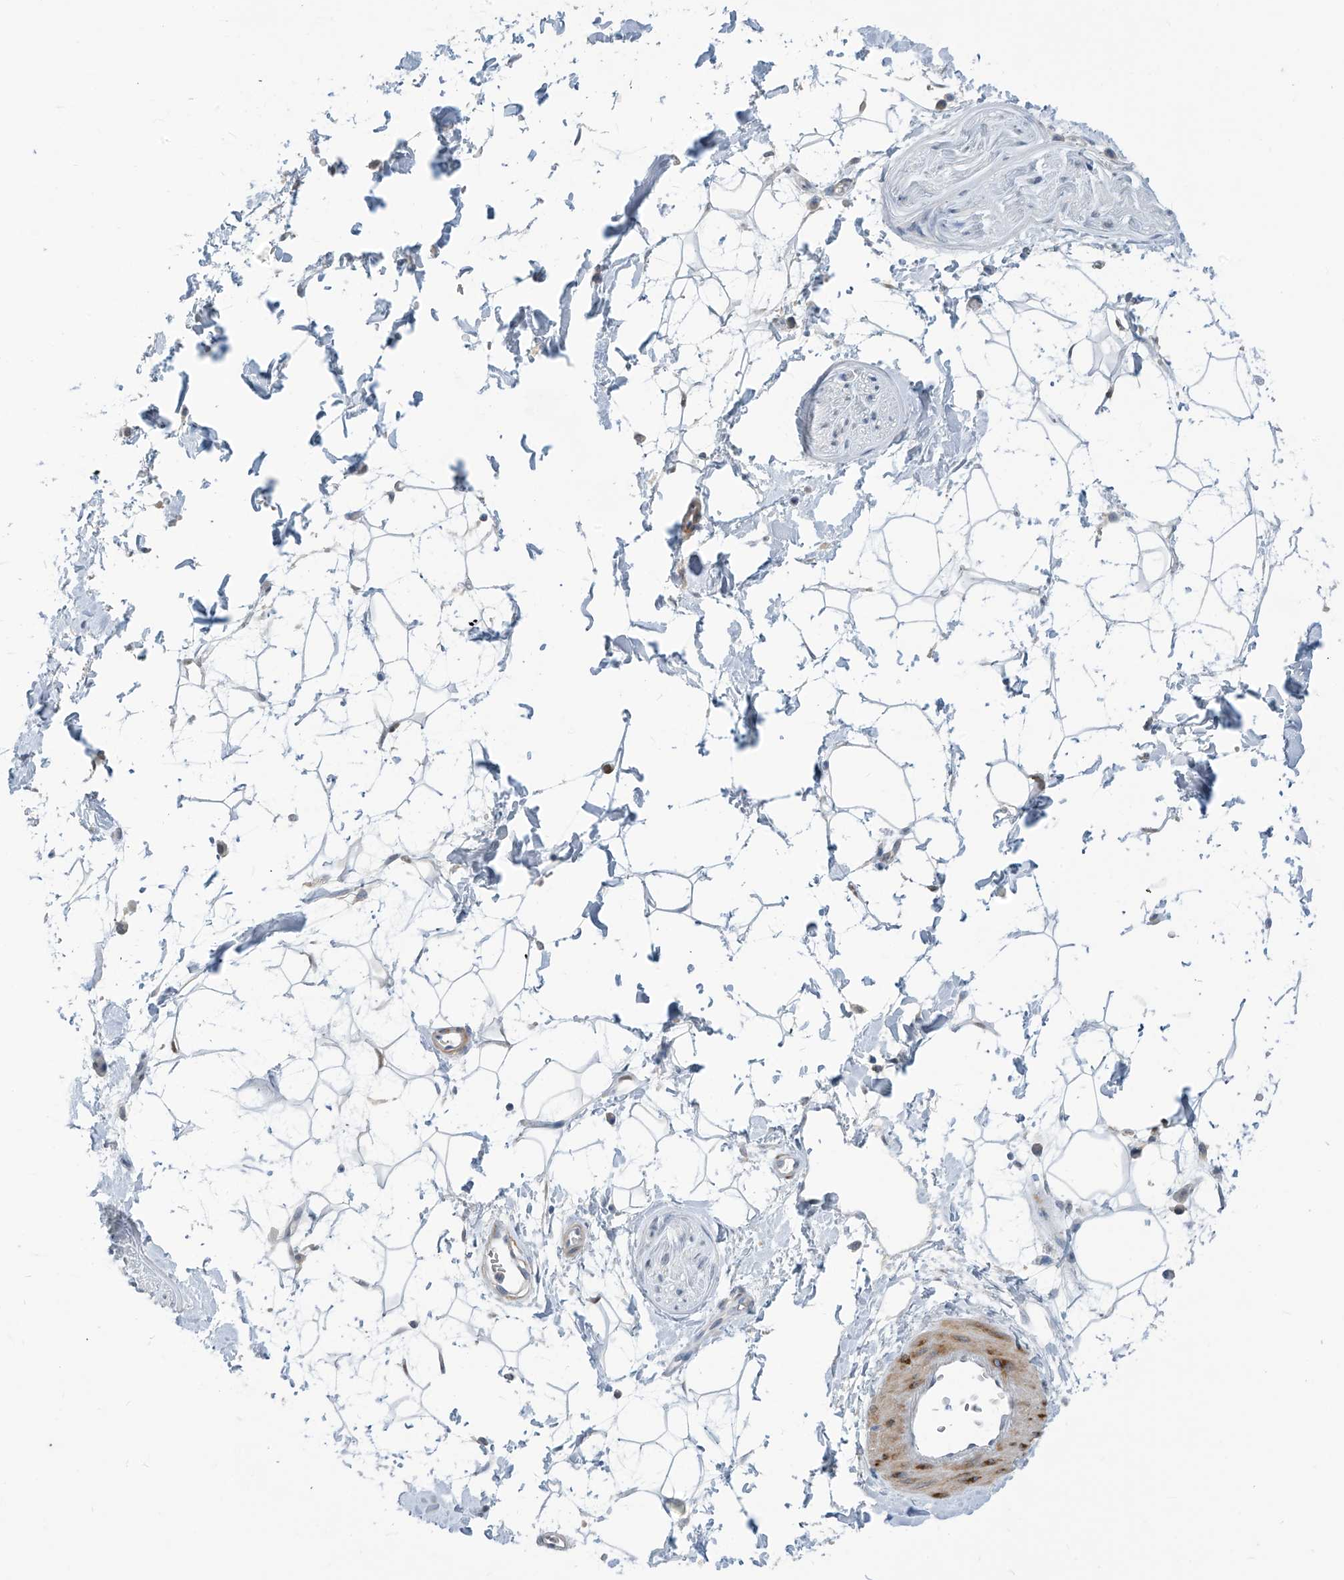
{"staining": {"intensity": "negative", "quantity": "none", "location": "none"}, "tissue": "adipose tissue", "cell_type": "Adipocytes", "image_type": "normal", "snomed": [{"axis": "morphology", "description": "Normal tissue, NOS"}, {"axis": "topography", "description": "Soft tissue"}], "caption": "Adipose tissue stained for a protein using immunohistochemistry exhibits no positivity adipocytes.", "gene": "METAP1D", "patient": {"sex": "male", "age": 72}}